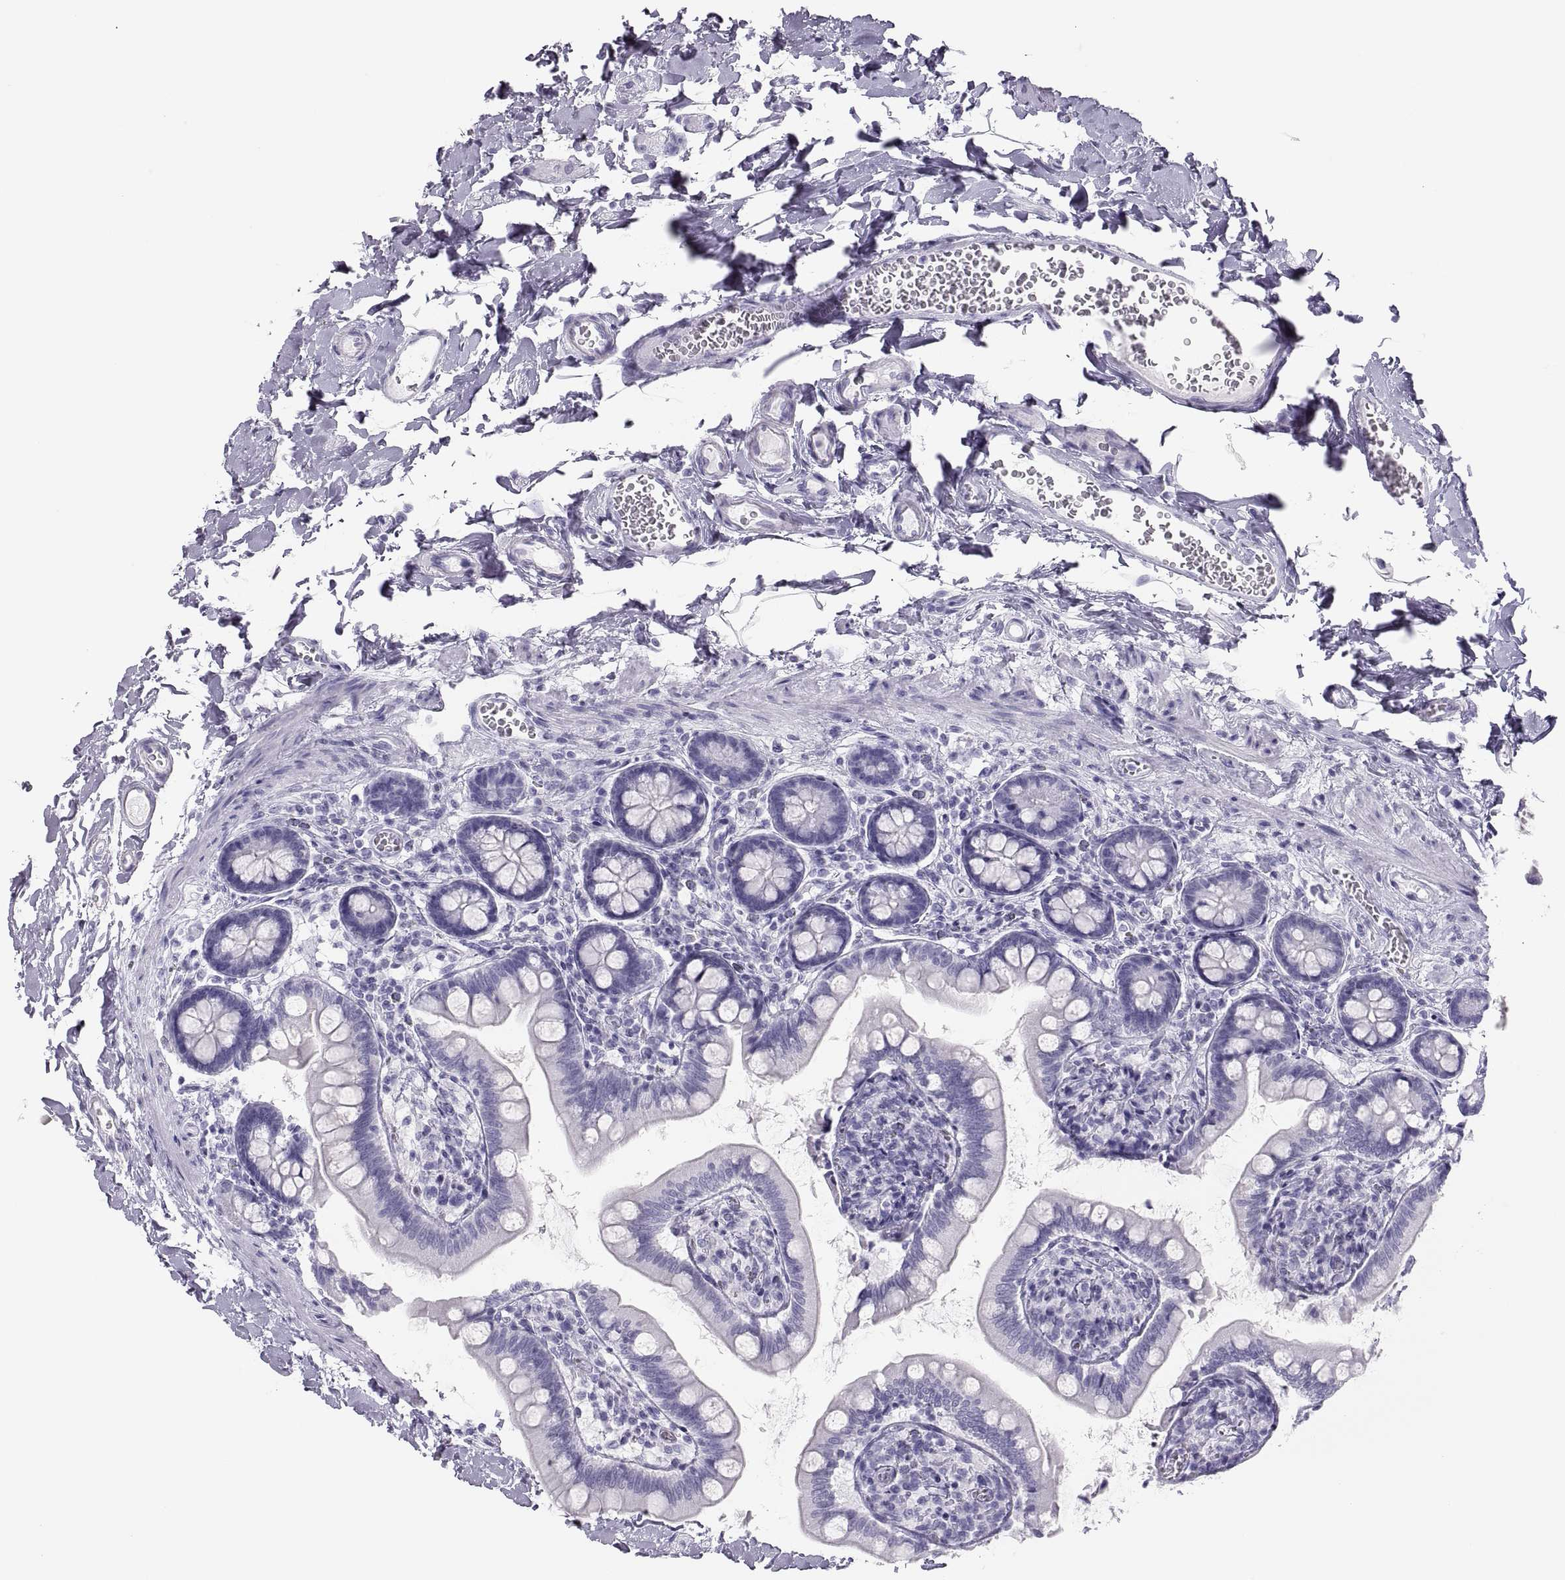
{"staining": {"intensity": "negative", "quantity": "none", "location": "none"}, "tissue": "small intestine", "cell_type": "Glandular cells", "image_type": "normal", "snomed": [{"axis": "morphology", "description": "Normal tissue, NOS"}, {"axis": "topography", "description": "Small intestine"}], "caption": "High power microscopy image of an immunohistochemistry photomicrograph of unremarkable small intestine, revealing no significant expression in glandular cells.", "gene": "SEMG1", "patient": {"sex": "female", "age": 56}}